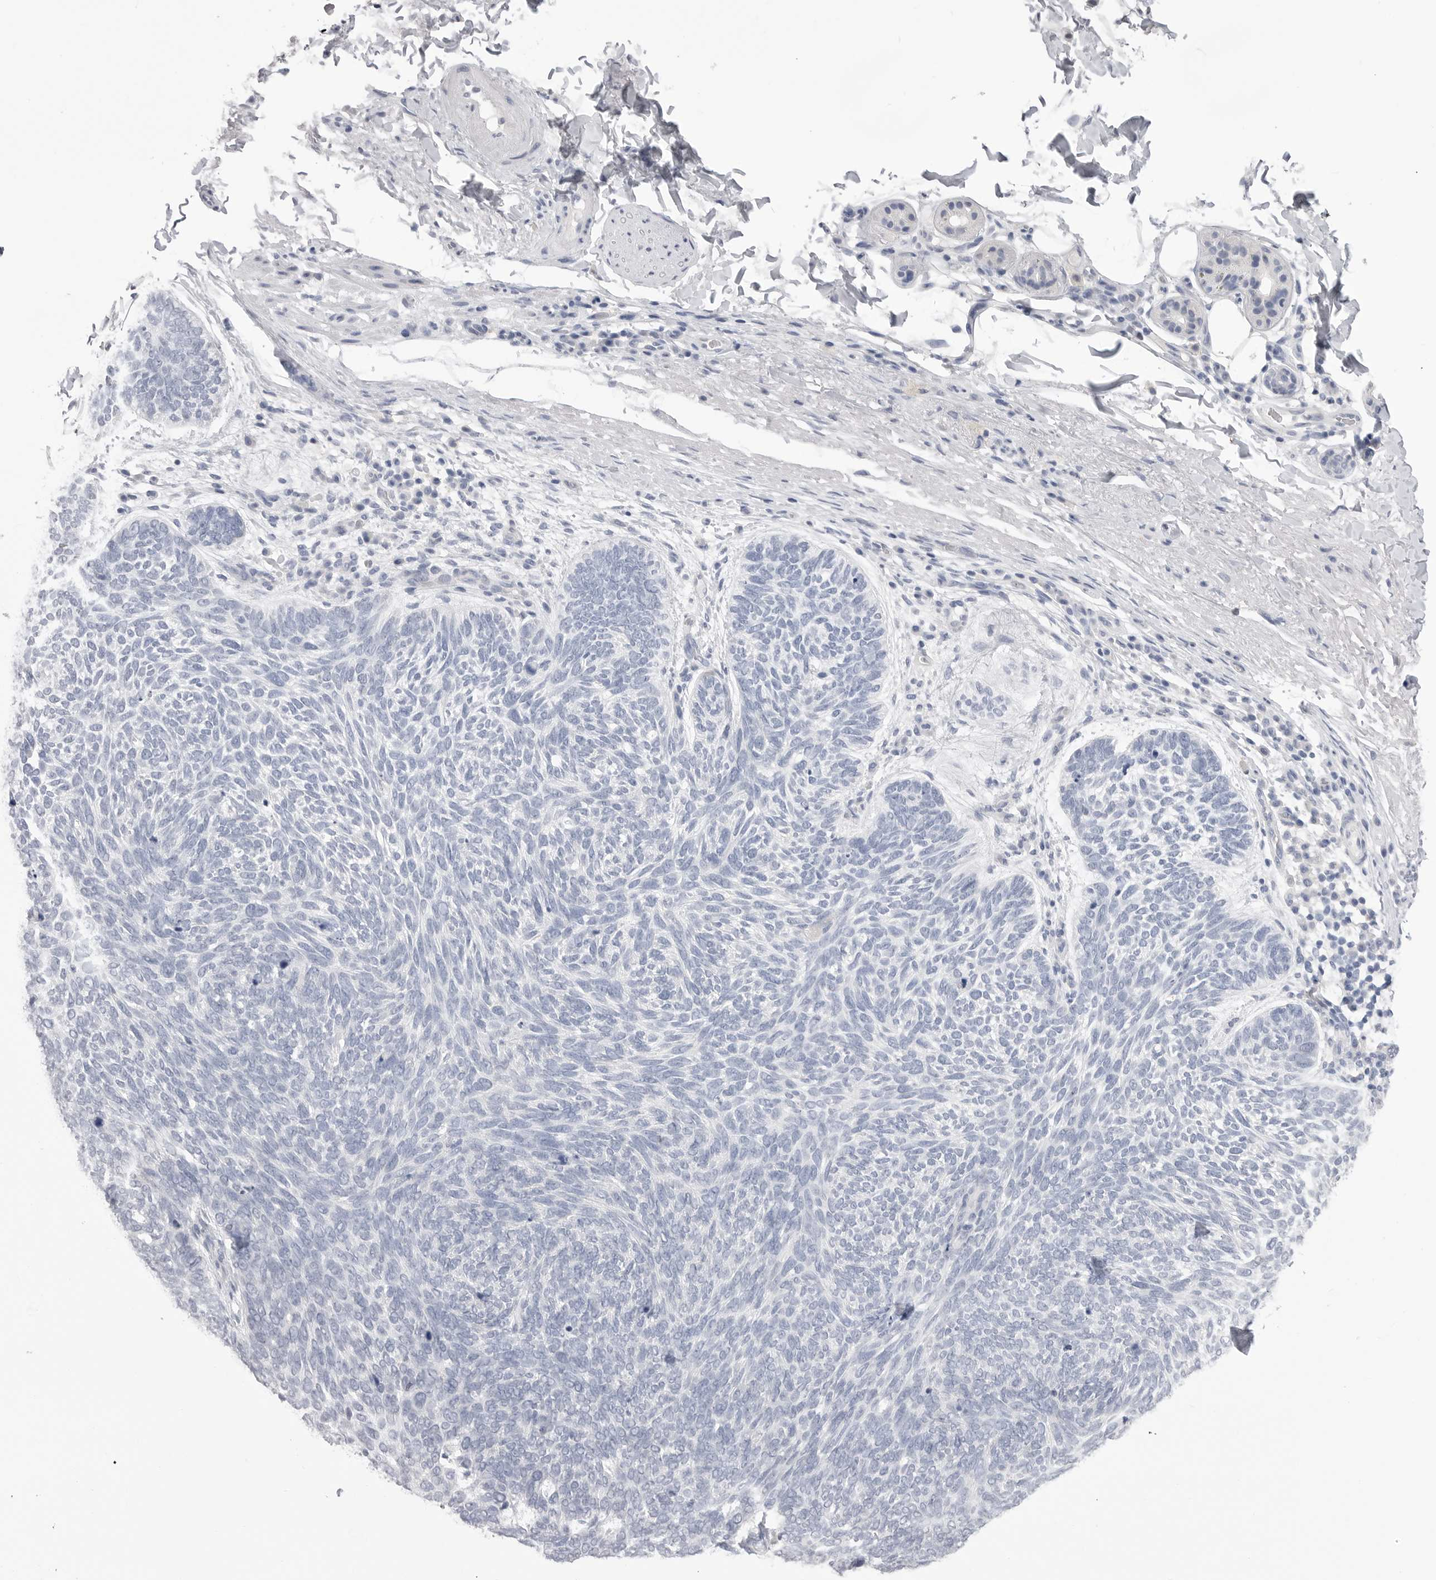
{"staining": {"intensity": "negative", "quantity": "none", "location": "none"}, "tissue": "skin cancer", "cell_type": "Tumor cells", "image_type": "cancer", "snomed": [{"axis": "morphology", "description": "Basal cell carcinoma"}, {"axis": "topography", "description": "Skin"}], "caption": "The micrograph reveals no staining of tumor cells in skin basal cell carcinoma. The staining is performed using DAB (3,3'-diaminobenzidine) brown chromogen with nuclei counter-stained in using hematoxylin.", "gene": "CPB1", "patient": {"sex": "female", "age": 85}}